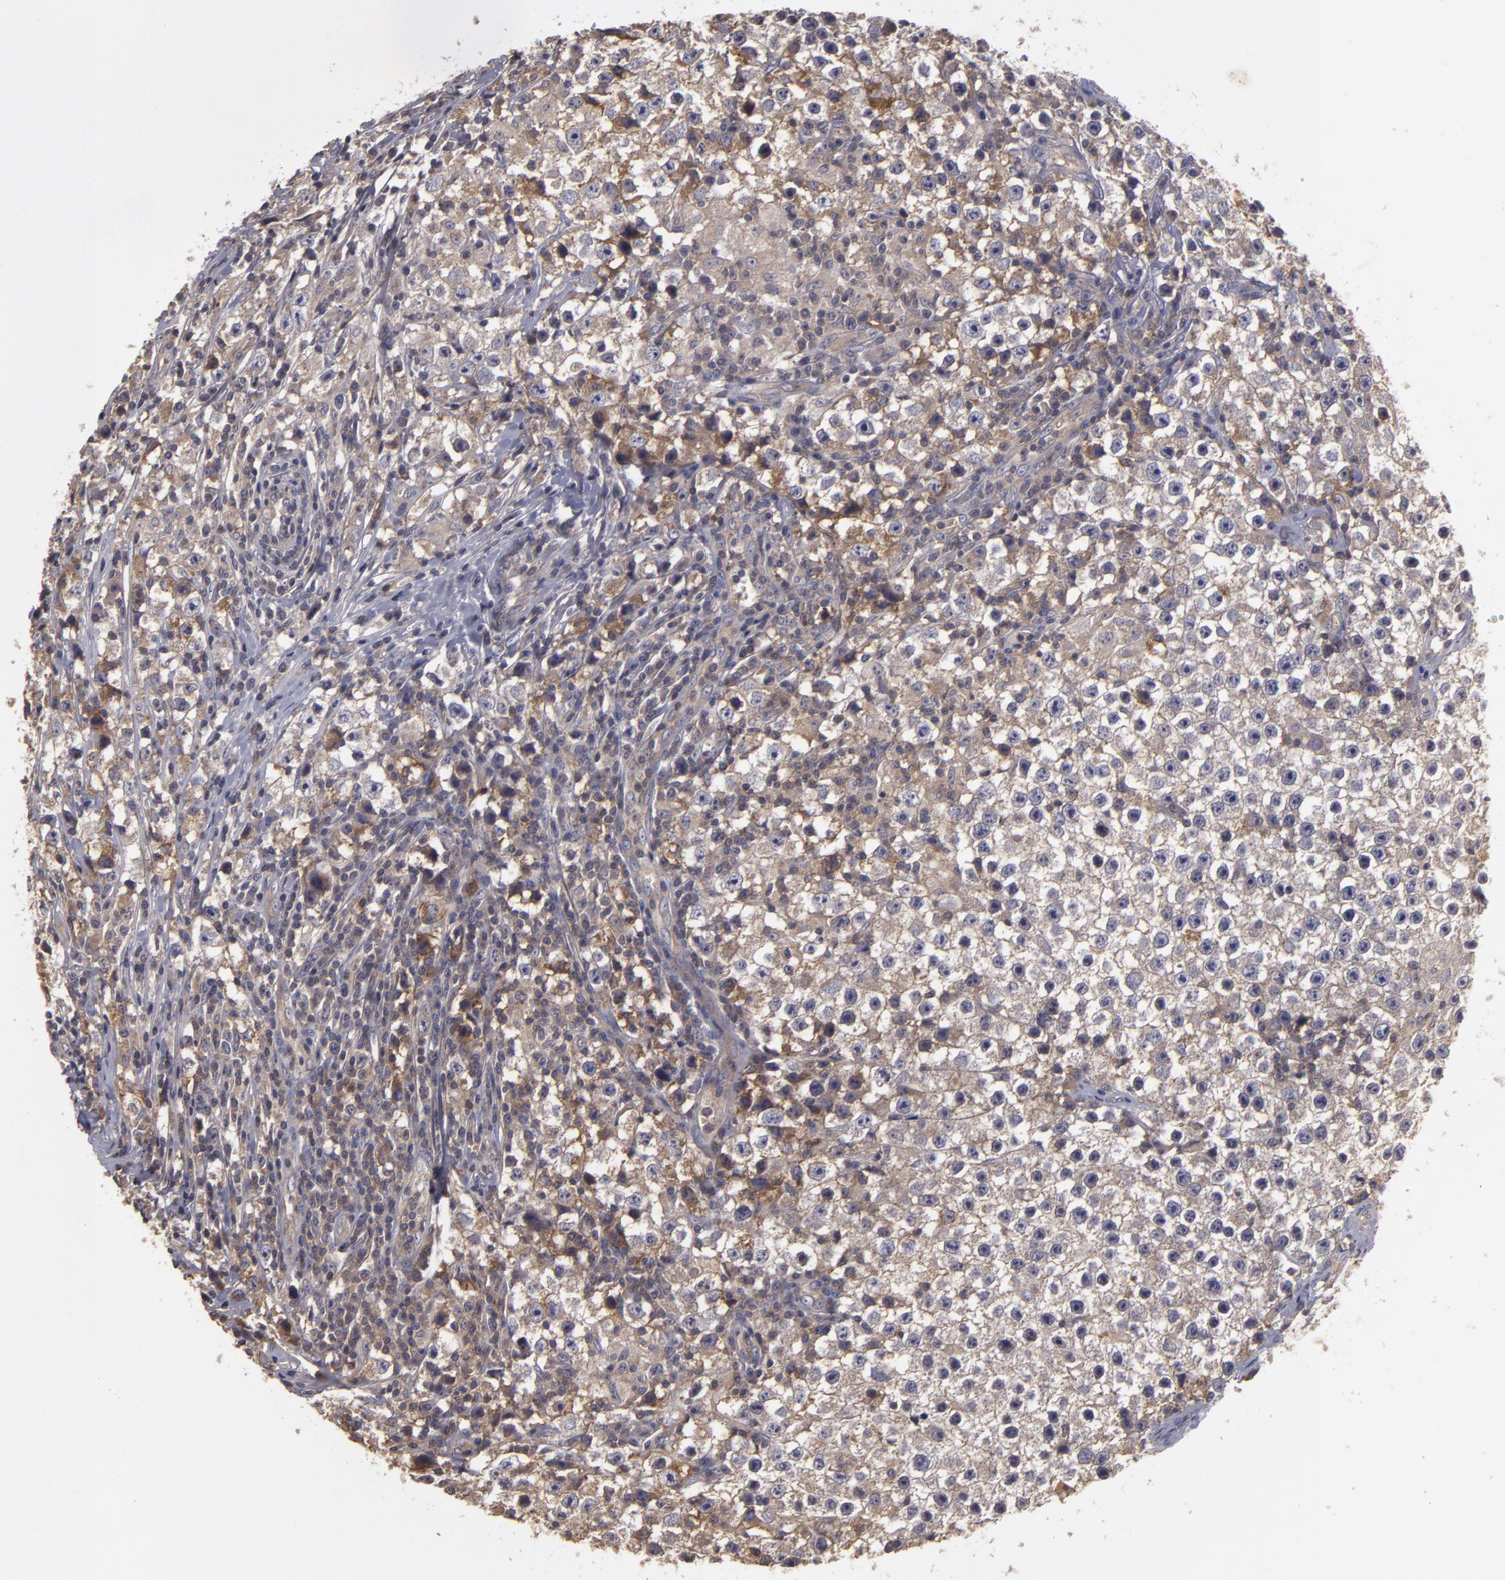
{"staining": {"intensity": "weak", "quantity": ">75%", "location": "cytoplasmic/membranous"}, "tissue": "testis cancer", "cell_type": "Tumor cells", "image_type": "cancer", "snomed": [{"axis": "morphology", "description": "Seminoma, NOS"}, {"axis": "topography", "description": "Testis"}], "caption": "Testis seminoma tissue exhibits weak cytoplasmic/membranous positivity in about >75% of tumor cells Using DAB (brown) and hematoxylin (blue) stains, captured at high magnification using brightfield microscopy.", "gene": "HRAS", "patient": {"sex": "male", "age": 35}}